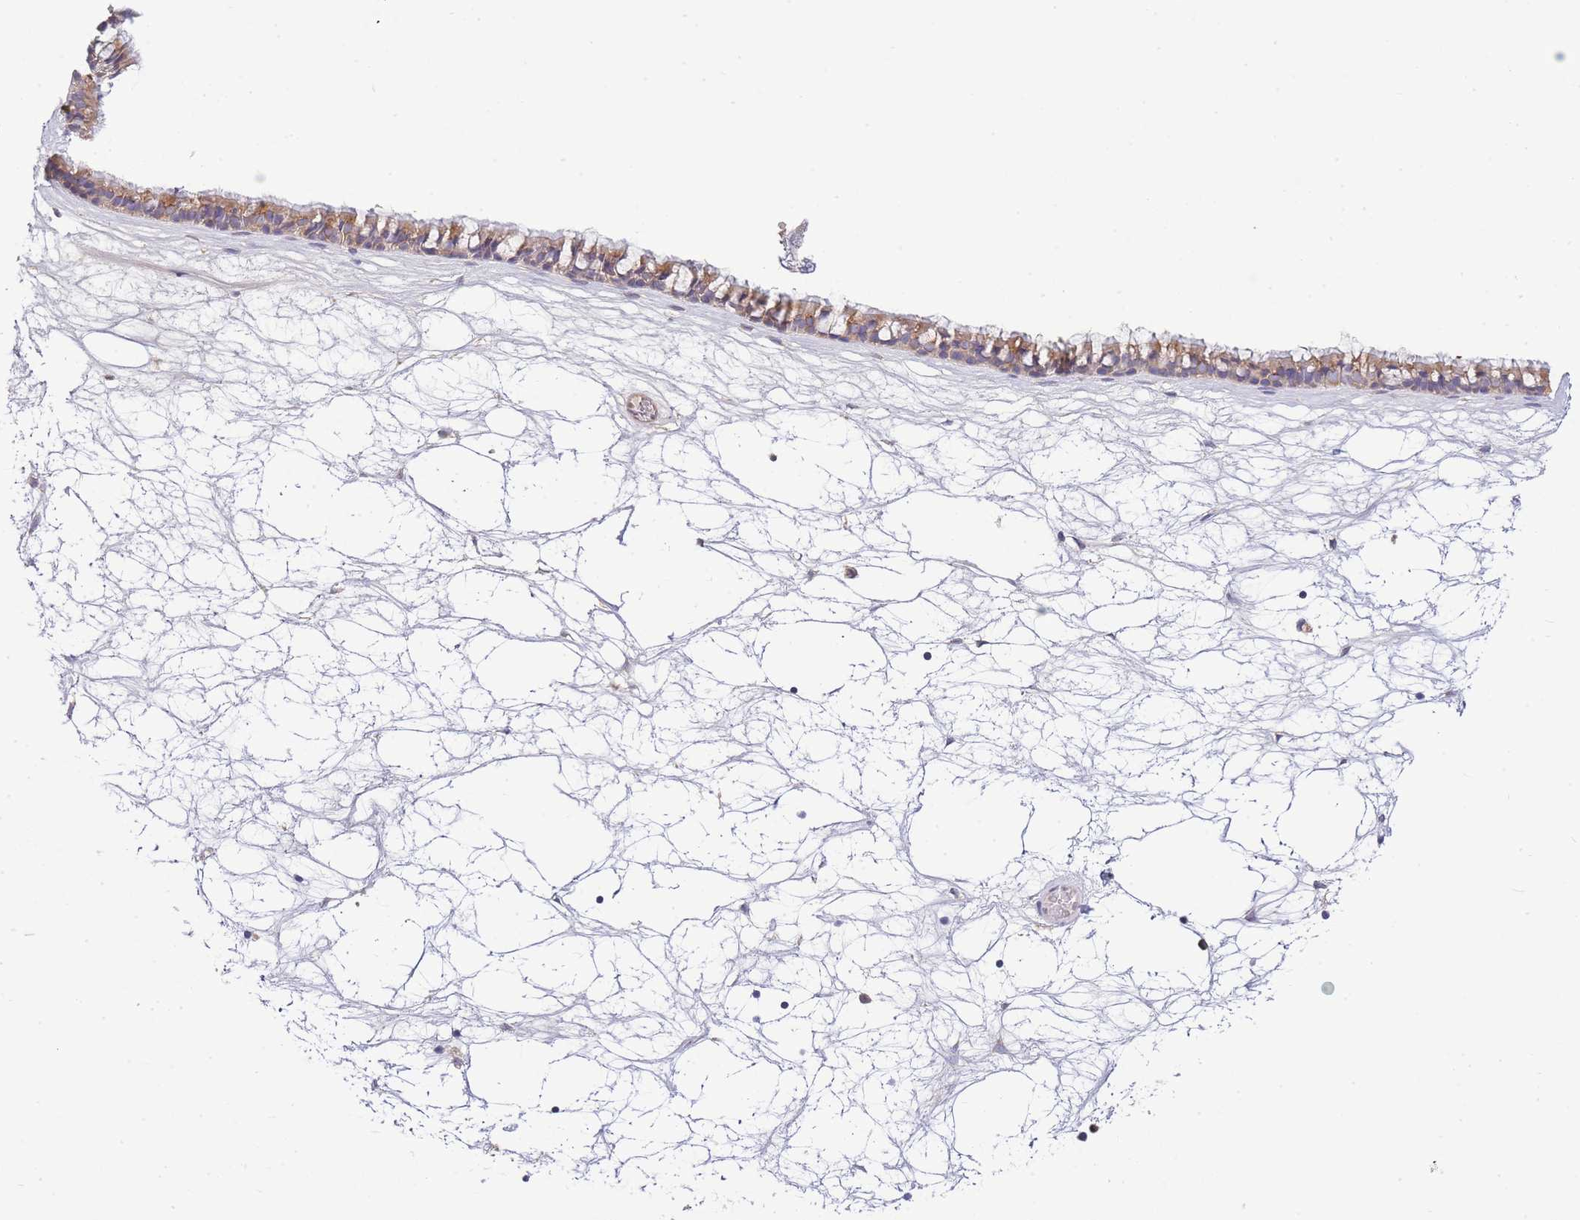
{"staining": {"intensity": "moderate", "quantity": ">75%", "location": "cytoplasmic/membranous"}, "tissue": "nasopharynx", "cell_type": "Respiratory epithelial cells", "image_type": "normal", "snomed": [{"axis": "morphology", "description": "Normal tissue, NOS"}, {"axis": "topography", "description": "Nasopharynx"}], "caption": "Protein staining of unremarkable nasopharynx shows moderate cytoplasmic/membranous staining in about >75% of respiratory epithelial cells.", "gene": "BEX1", "patient": {"sex": "male", "age": 64}}